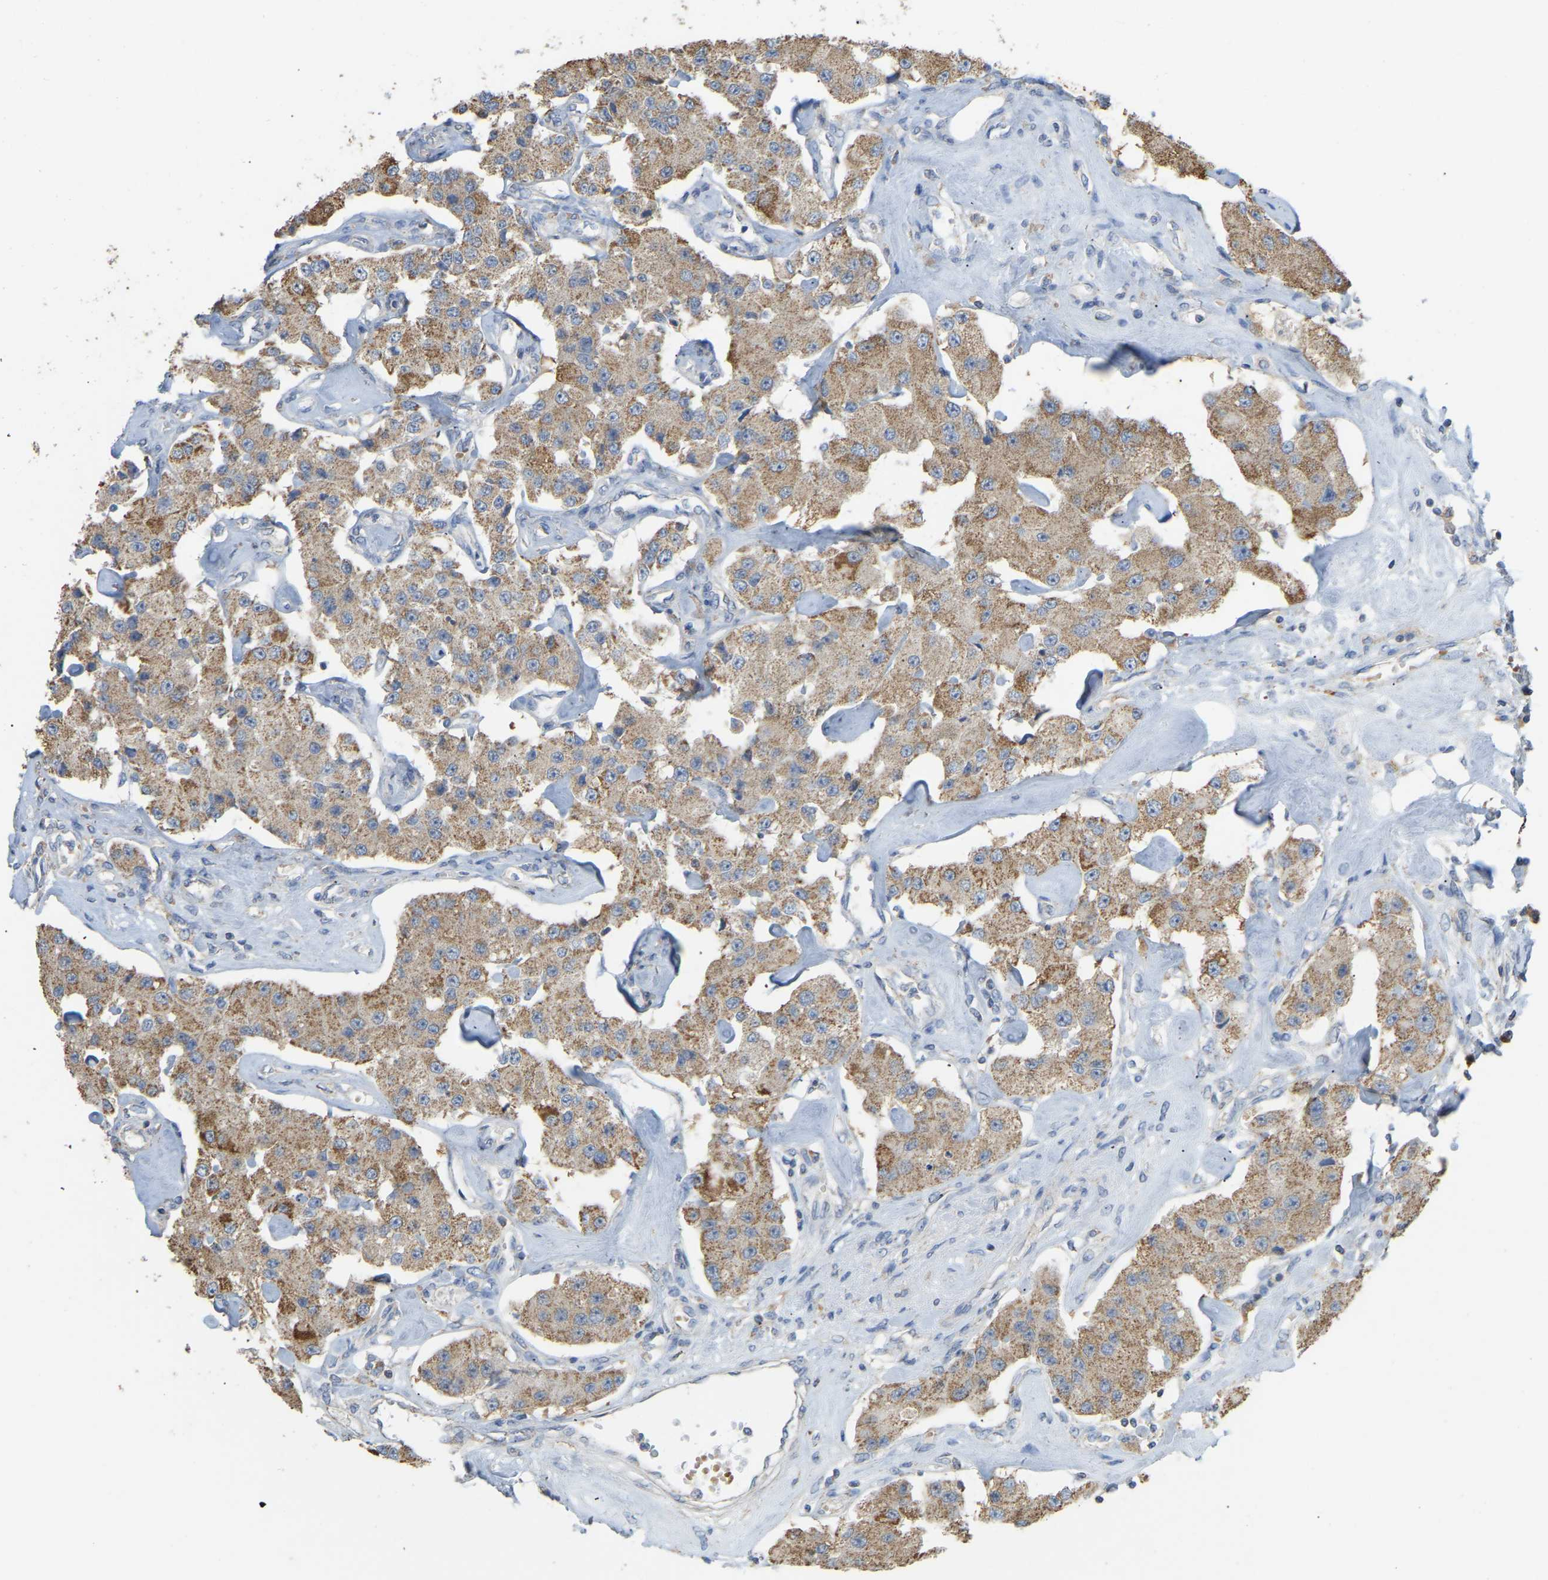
{"staining": {"intensity": "moderate", "quantity": ">75%", "location": "cytoplasmic/membranous"}, "tissue": "carcinoid", "cell_type": "Tumor cells", "image_type": "cancer", "snomed": [{"axis": "morphology", "description": "Carcinoid, malignant, NOS"}, {"axis": "topography", "description": "Pancreas"}], "caption": "Moderate cytoplasmic/membranous expression for a protein is seen in approximately >75% of tumor cells of malignant carcinoid using immunohistochemistry (IHC).", "gene": "SERPINB5", "patient": {"sex": "male", "age": 41}}